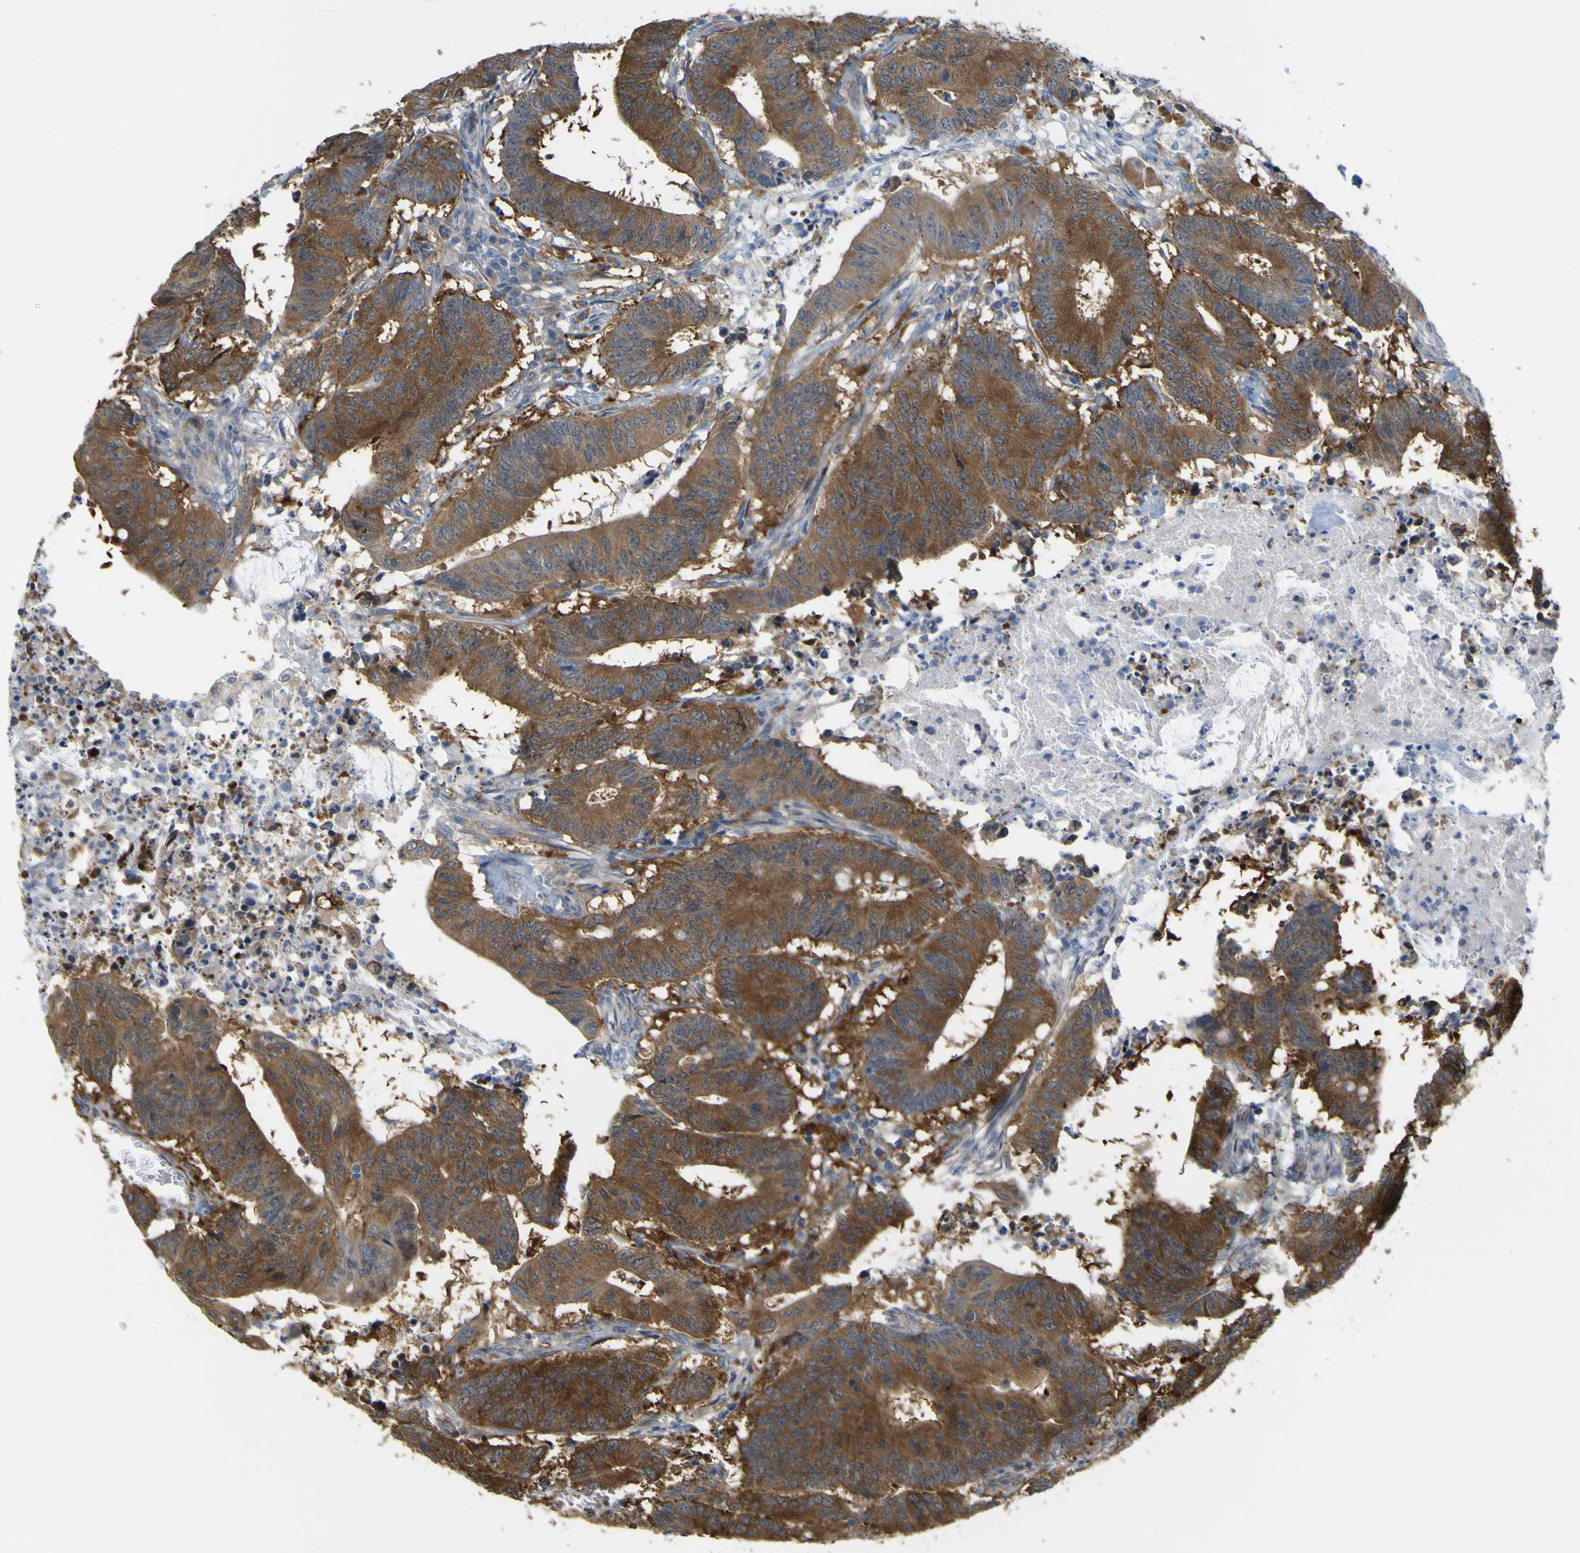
{"staining": {"intensity": "moderate", "quantity": ">75%", "location": "cytoplasmic/membranous"}, "tissue": "colorectal cancer", "cell_type": "Tumor cells", "image_type": "cancer", "snomed": [{"axis": "morphology", "description": "Adenocarcinoma, NOS"}, {"axis": "topography", "description": "Colon"}], "caption": "This image shows immunohistochemistry staining of human colorectal cancer, with medium moderate cytoplasmic/membranous positivity in about >75% of tumor cells.", "gene": "JPH1", "patient": {"sex": "male", "age": 45}}